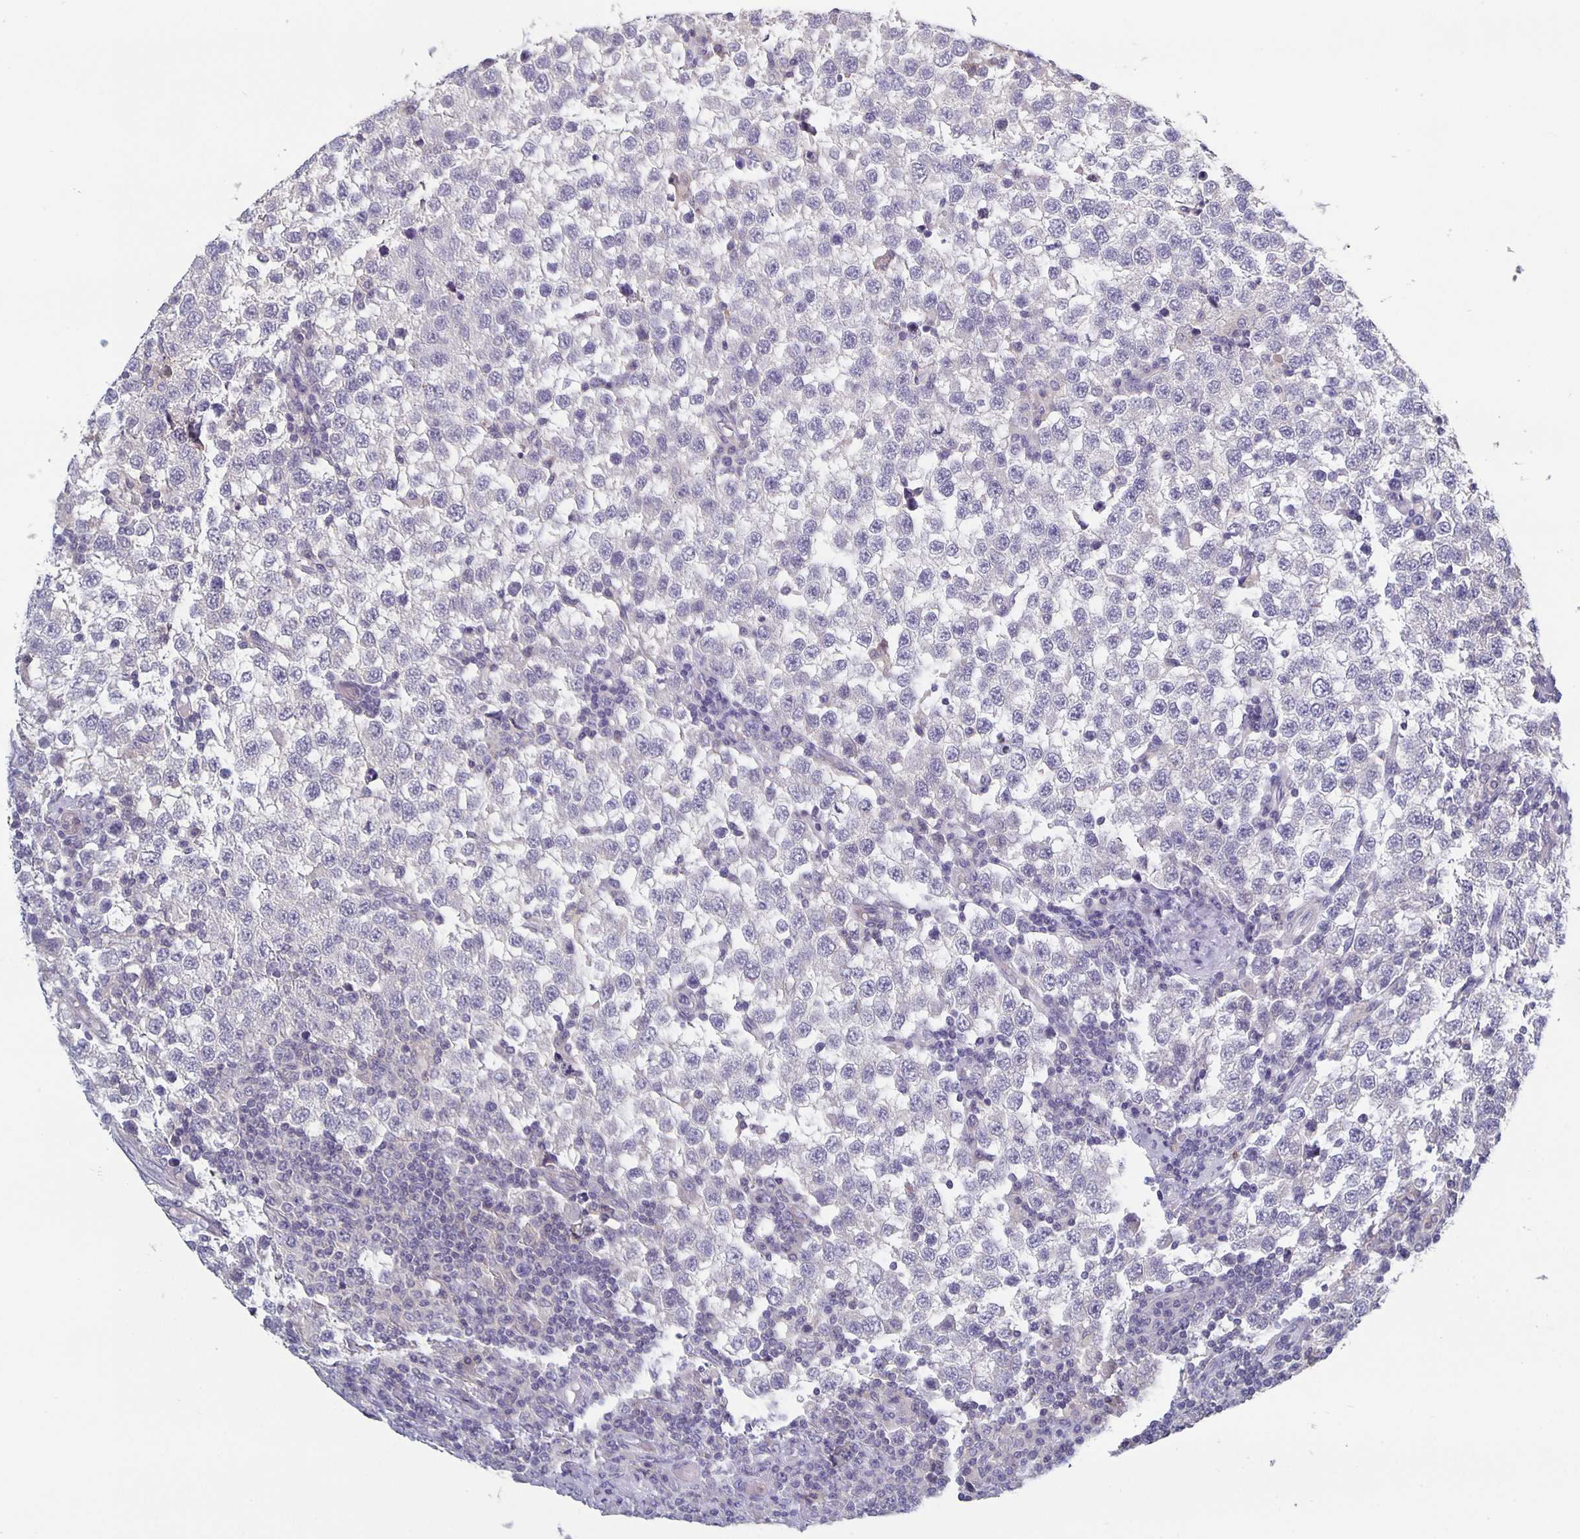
{"staining": {"intensity": "negative", "quantity": "none", "location": "none"}, "tissue": "testis cancer", "cell_type": "Tumor cells", "image_type": "cancer", "snomed": [{"axis": "morphology", "description": "Seminoma, NOS"}, {"axis": "topography", "description": "Testis"}], "caption": "Immunohistochemistry (IHC) photomicrograph of testis cancer stained for a protein (brown), which reveals no positivity in tumor cells.", "gene": "GDF15", "patient": {"sex": "male", "age": 34}}